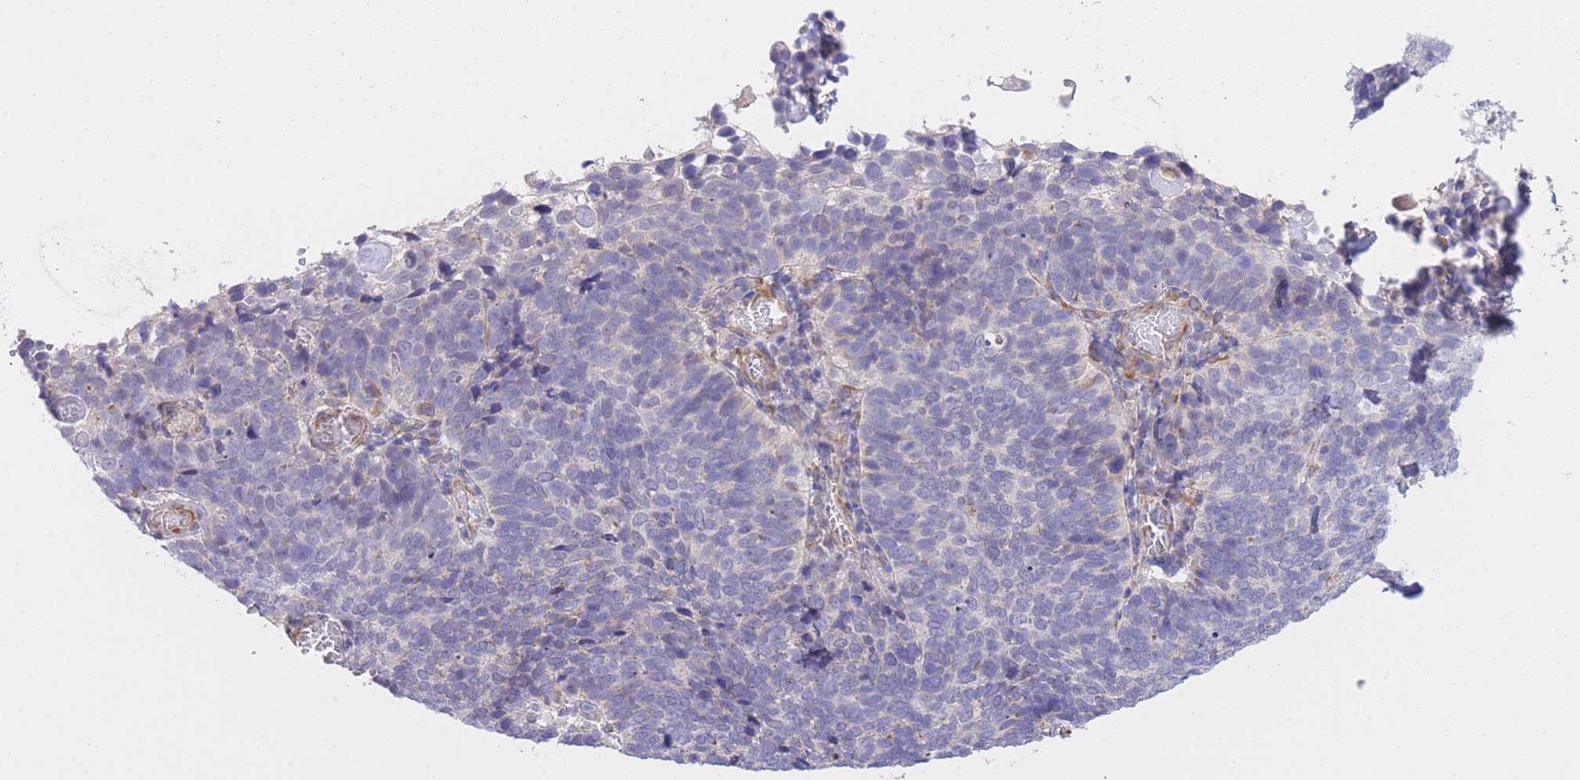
{"staining": {"intensity": "weak", "quantity": "<25%", "location": "cytoplasmic/membranous"}, "tissue": "cervical cancer", "cell_type": "Tumor cells", "image_type": "cancer", "snomed": [{"axis": "morphology", "description": "Squamous cell carcinoma, NOS"}, {"axis": "topography", "description": "Cervix"}], "caption": "An image of human squamous cell carcinoma (cervical) is negative for staining in tumor cells. (DAB IHC, high magnification).", "gene": "CTBP1", "patient": {"sex": "female", "age": 39}}